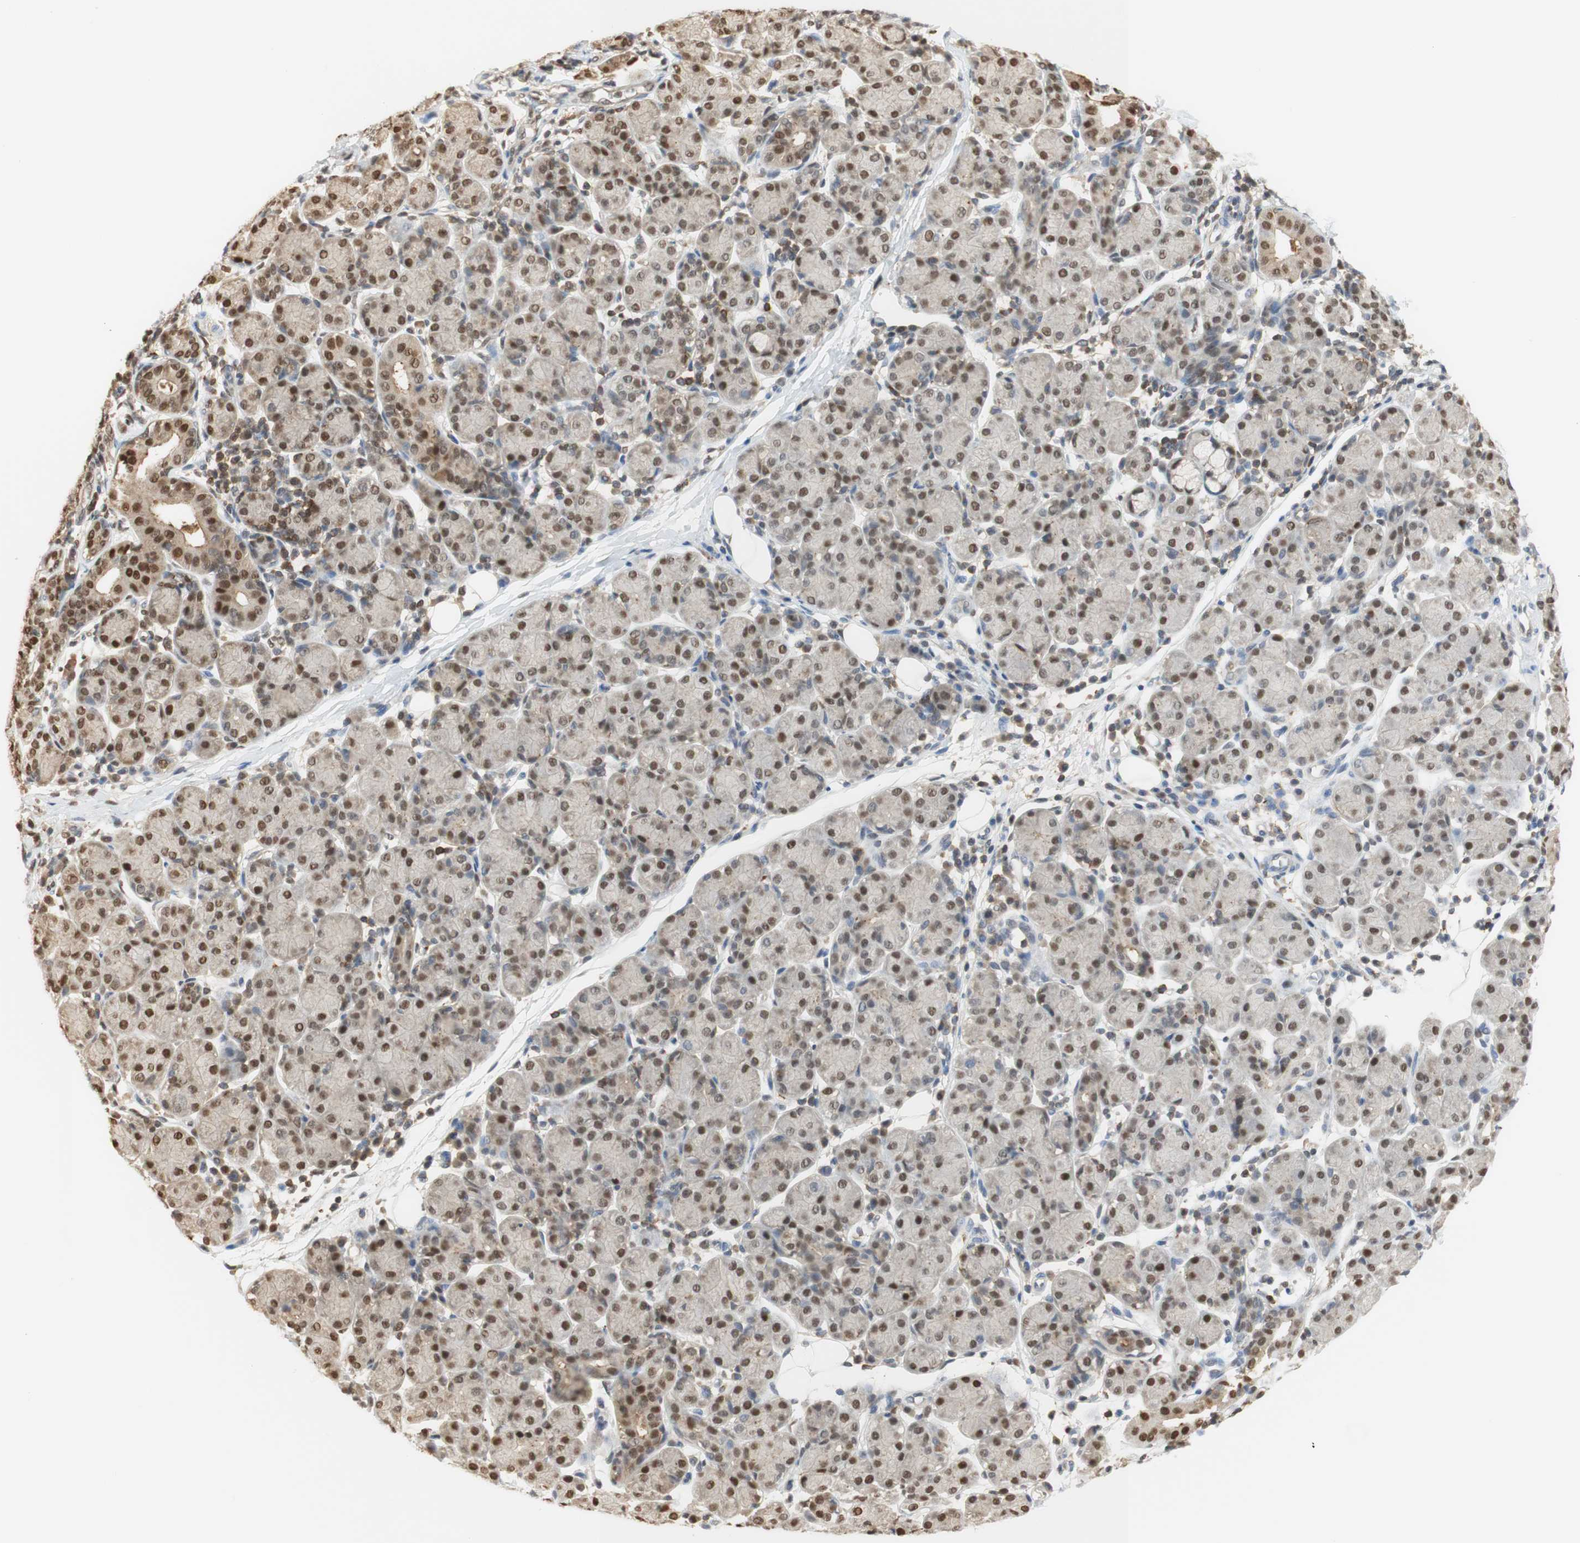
{"staining": {"intensity": "moderate", "quantity": ">75%", "location": "cytoplasmic/membranous,nuclear"}, "tissue": "salivary gland", "cell_type": "Glandular cells", "image_type": "normal", "snomed": [{"axis": "morphology", "description": "Normal tissue, NOS"}, {"axis": "morphology", "description": "Inflammation, NOS"}, {"axis": "topography", "description": "Lymph node"}, {"axis": "topography", "description": "Salivary gland"}], "caption": "IHC staining of benign salivary gland, which exhibits medium levels of moderate cytoplasmic/membranous,nuclear positivity in approximately >75% of glandular cells indicating moderate cytoplasmic/membranous,nuclear protein staining. The staining was performed using DAB (3,3'-diaminobenzidine) (brown) for protein detection and nuclei were counterstained in hematoxylin (blue).", "gene": "NAP1L4", "patient": {"sex": "male", "age": 3}}